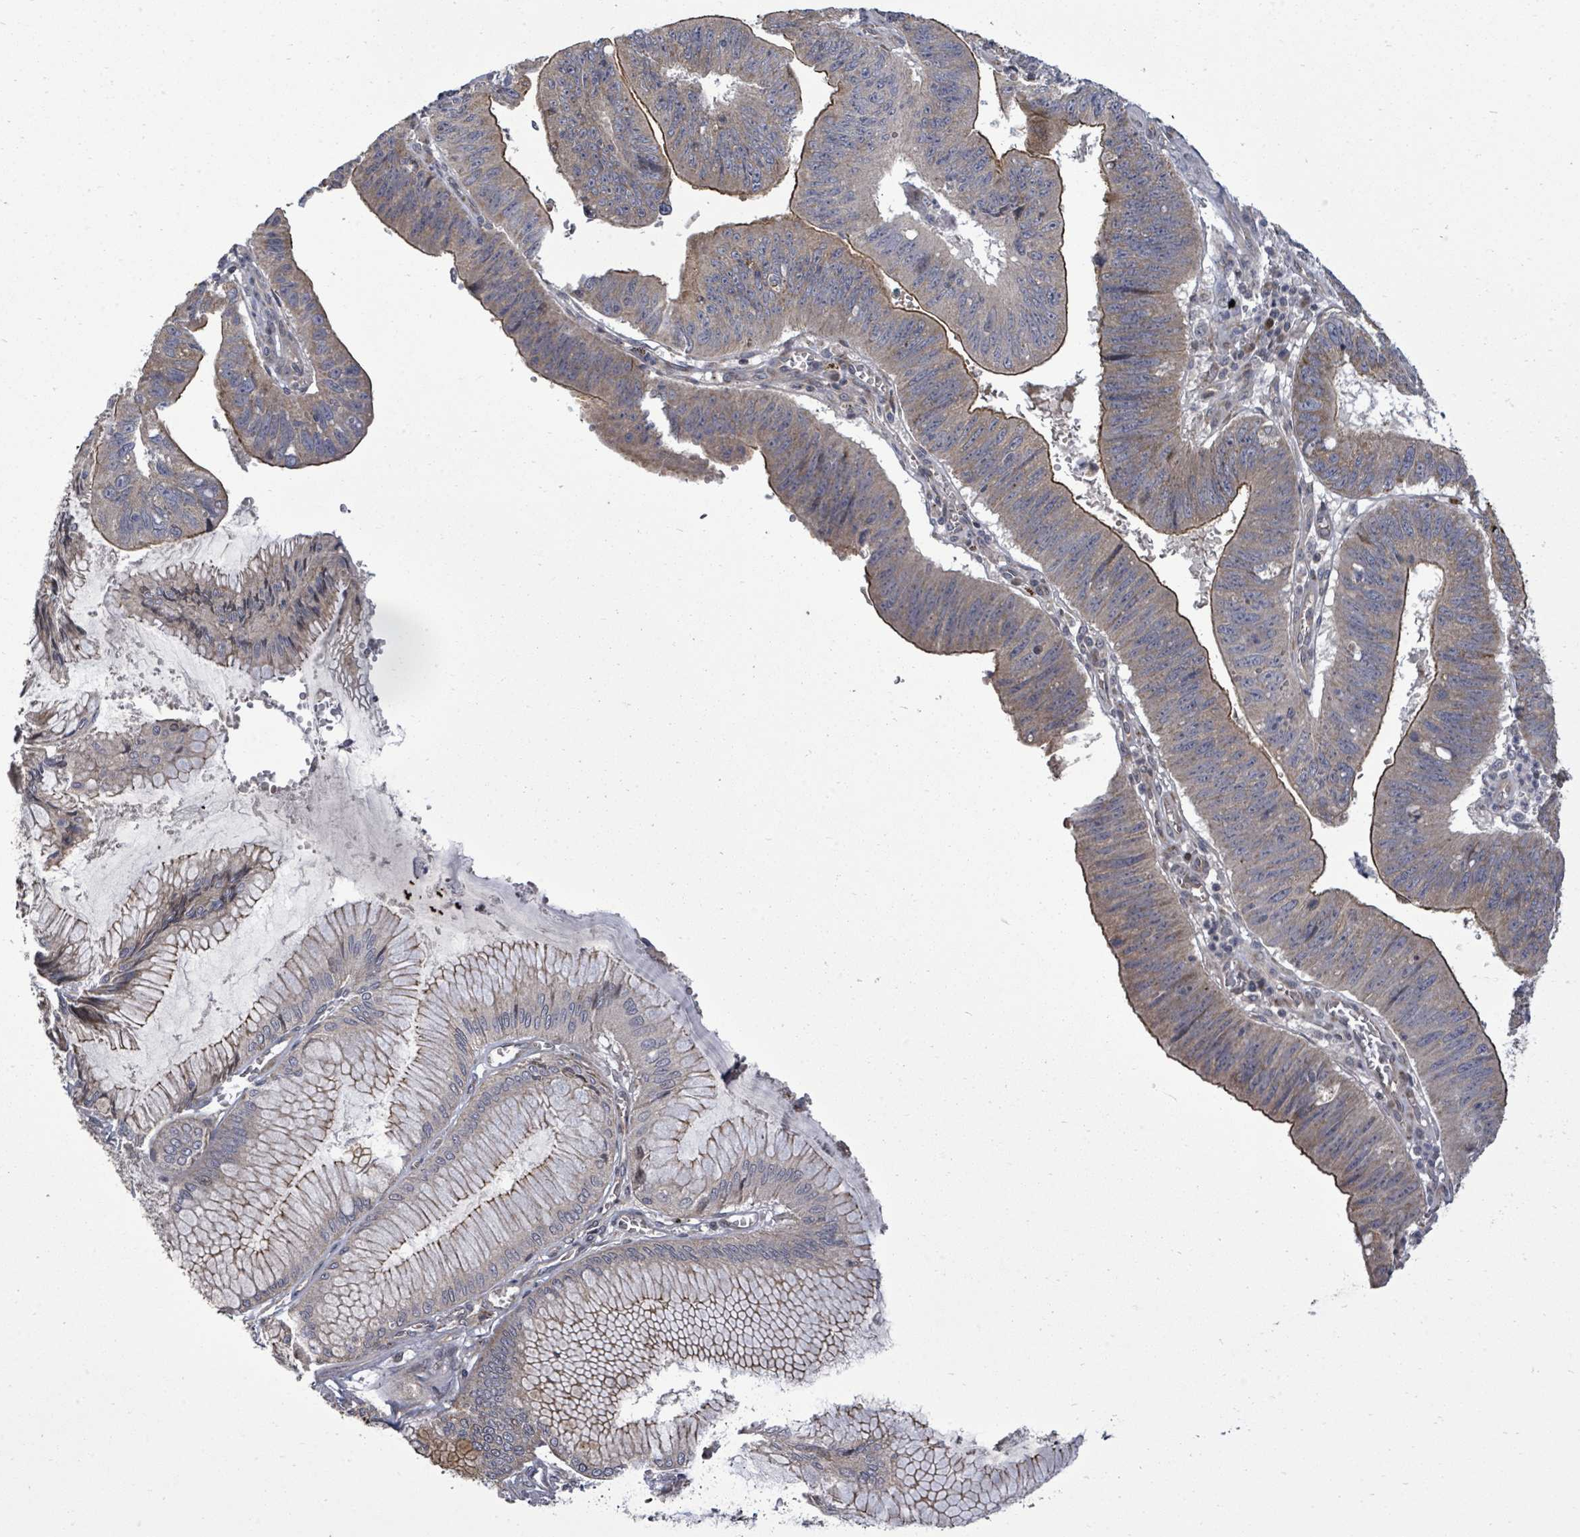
{"staining": {"intensity": "moderate", "quantity": ">75%", "location": "cytoplasmic/membranous"}, "tissue": "stomach cancer", "cell_type": "Tumor cells", "image_type": "cancer", "snomed": [{"axis": "morphology", "description": "Adenocarcinoma, NOS"}, {"axis": "topography", "description": "Stomach"}], "caption": "Approximately >75% of tumor cells in stomach adenocarcinoma demonstrate moderate cytoplasmic/membranous protein positivity as visualized by brown immunohistochemical staining.", "gene": "KRTAP27-1", "patient": {"sex": "male", "age": 59}}